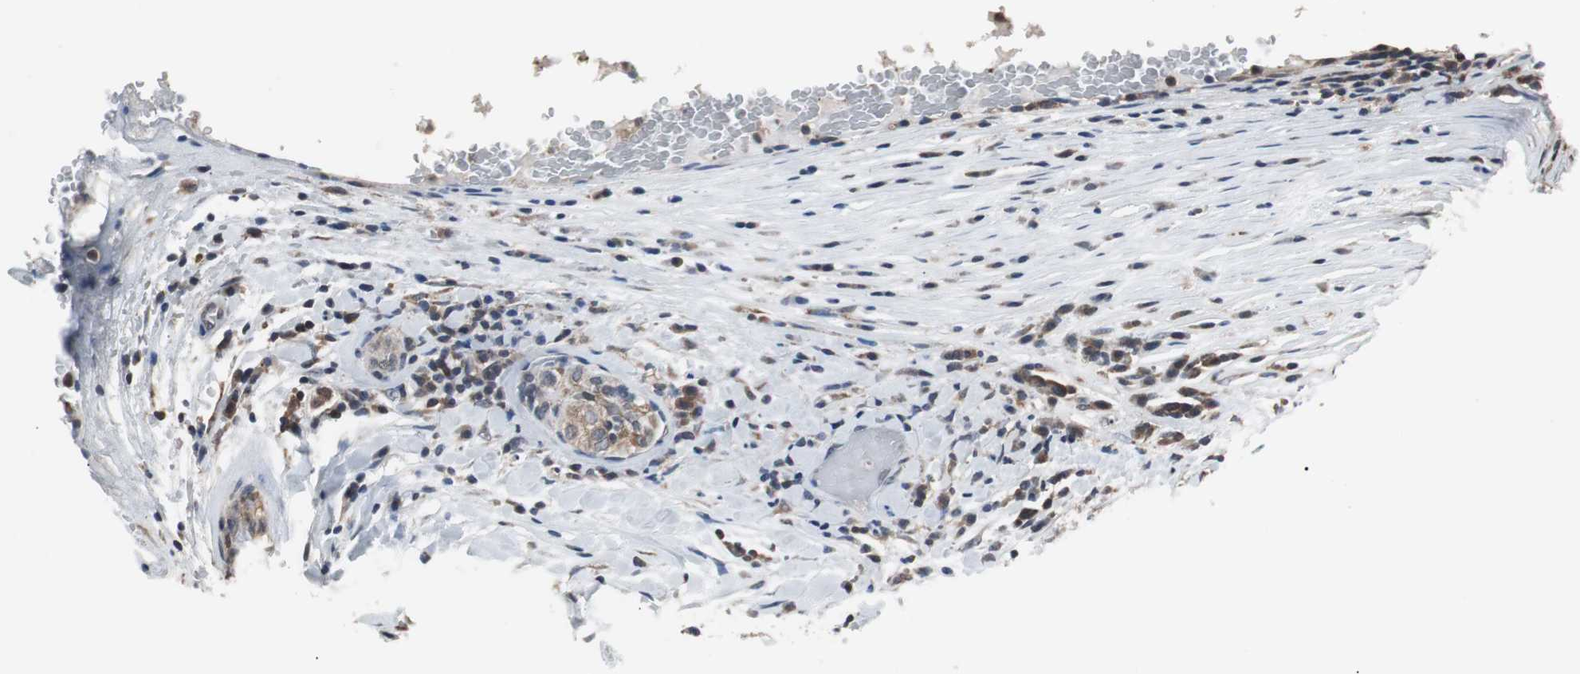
{"staining": {"intensity": "weak", "quantity": ">75%", "location": "cytoplasmic/membranous"}, "tissue": "thyroid cancer", "cell_type": "Tumor cells", "image_type": "cancer", "snomed": [{"axis": "morphology", "description": "Papillary adenocarcinoma, NOS"}, {"axis": "topography", "description": "Thyroid gland"}], "caption": "High-magnification brightfield microscopy of papillary adenocarcinoma (thyroid) stained with DAB (3,3'-diaminobenzidine) (brown) and counterstained with hematoxylin (blue). tumor cells exhibit weak cytoplasmic/membranous expression is identified in approximately>75% of cells.", "gene": "ZSCAN22", "patient": {"sex": "female", "age": 30}}